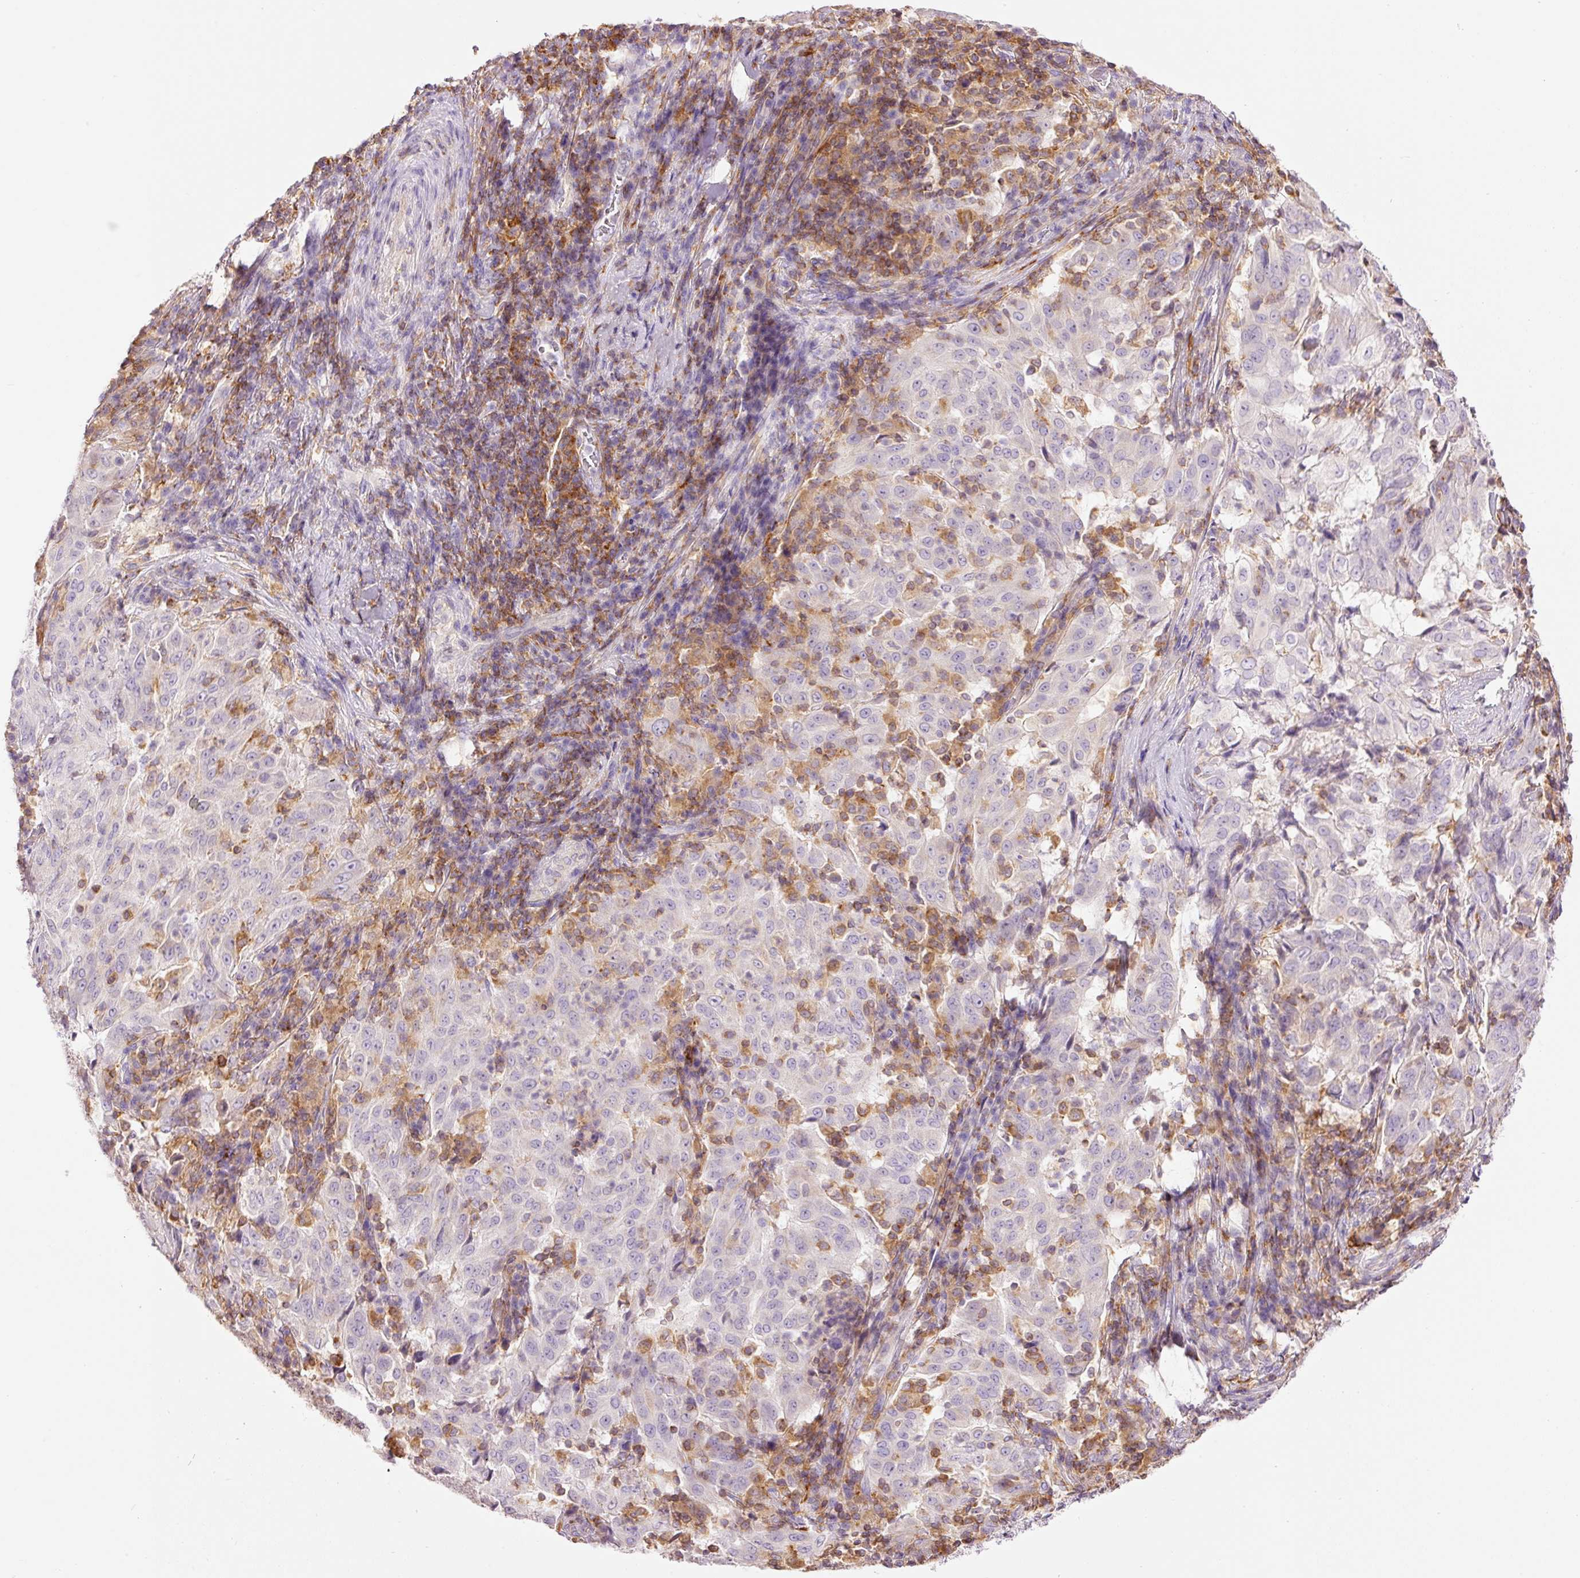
{"staining": {"intensity": "negative", "quantity": "none", "location": "none"}, "tissue": "pancreatic cancer", "cell_type": "Tumor cells", "image_type": "cancer", "snomed": [{"axis": "morphology", "description": "Adenocarcinoma, NOS"}, {"axis": "topography", "description": "Pancreas"}], "caption": "Protein analysis of pancreatic adenocarcinoma shows no significant expression in tumor cells.", "gene": "DOK6", "patient": {"sex": "male", "age": 63}}